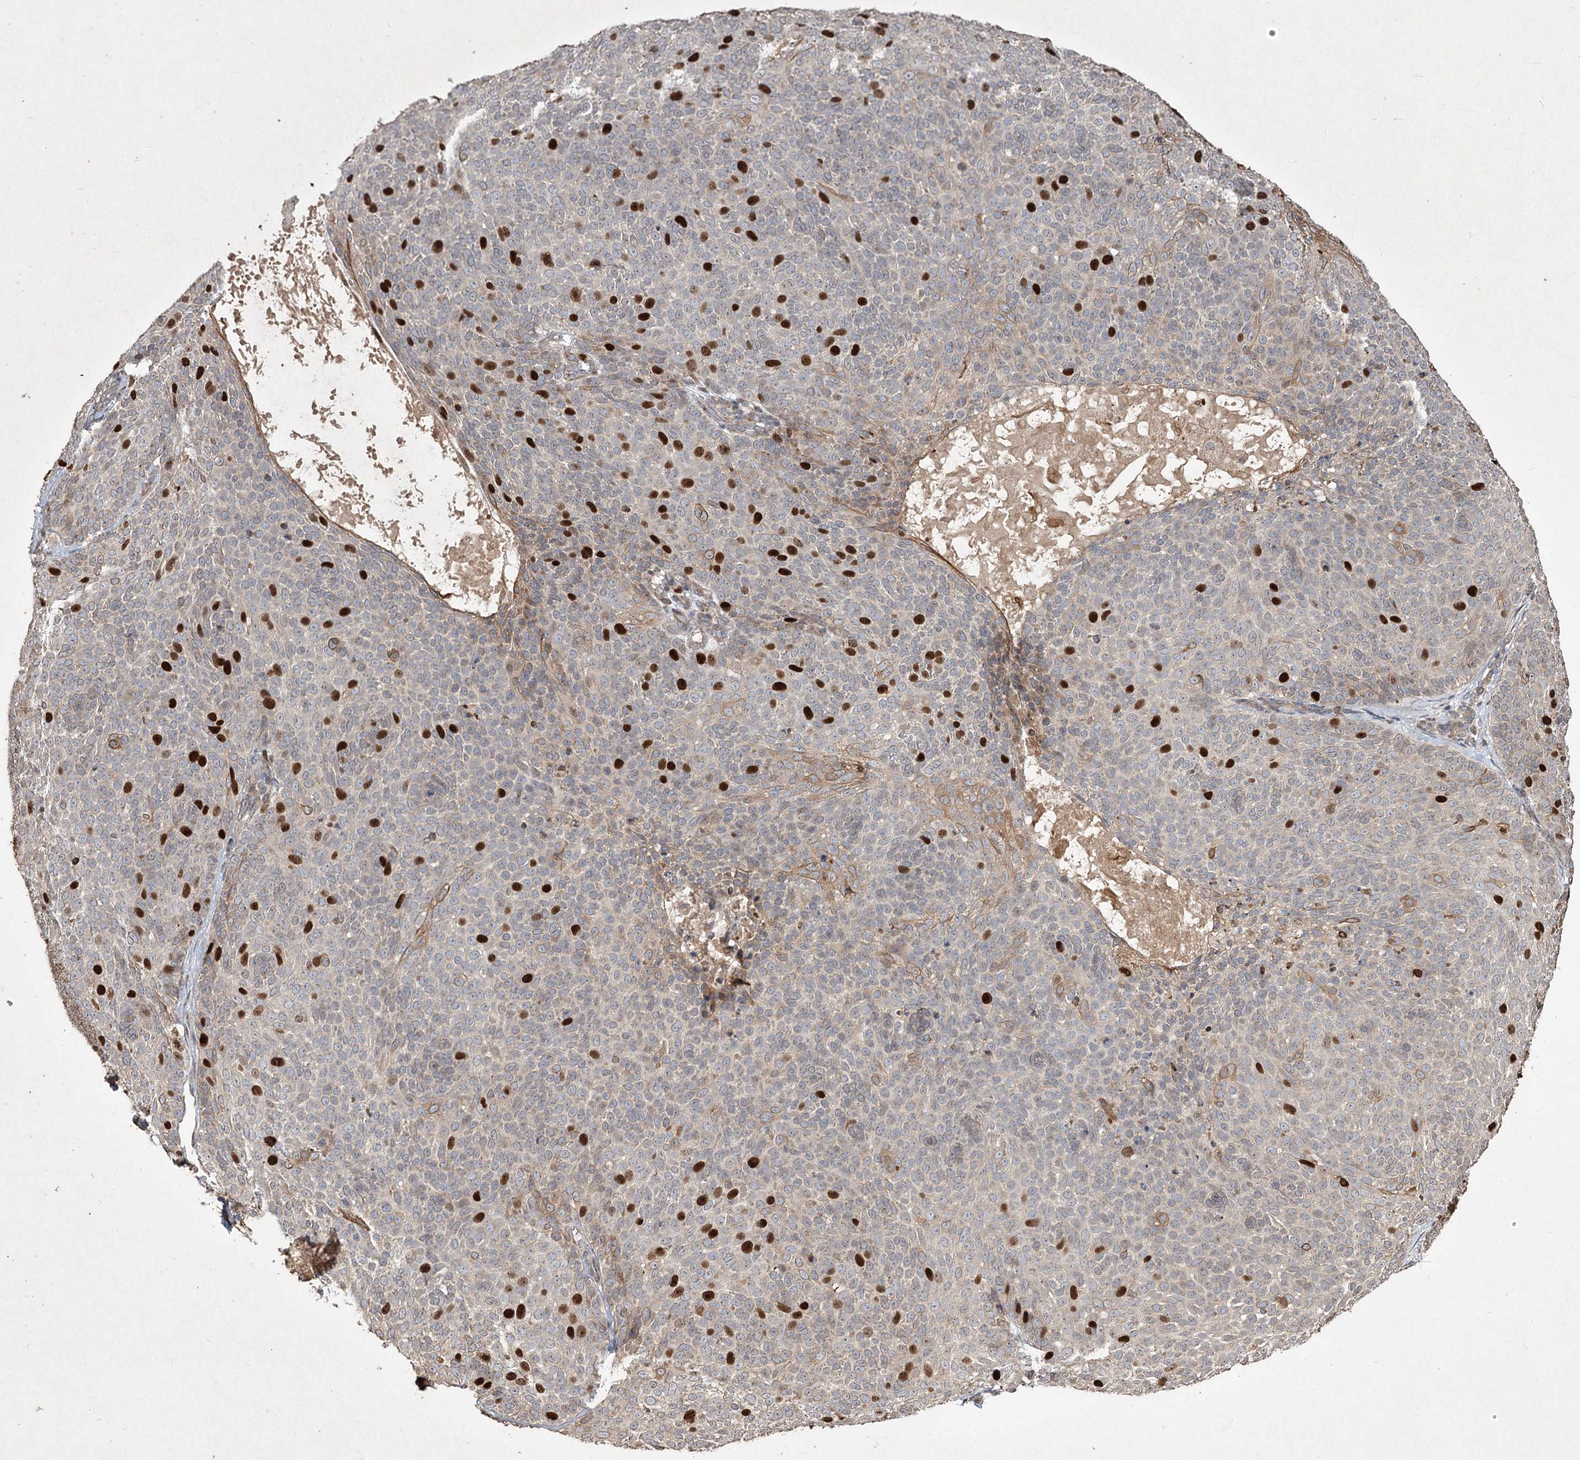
{"staining": {"intensity": "strong", "quantity": "<25%", "location": "cytoplasmic/membranous,nuclear"}, "tissue": "skin cancer", "cell_type": "Tumor cells", "image_type": "cancer", "snomed": [{"axis": "morphology", "description": "Basal cell carcinoma"}, {"axis": "topography", "description": "Skin"}], "caption": "Immunohistochemical staining of human skin cancer displays medium levels of strong cytoplasmic/membranous and nuclear positivity in about <25% of tumor cells. (DAB IHC, brown staining for protein, blue staining for nuclei).", "gene": "PRC1", "patient": {"sex": "male", "age": 85}}